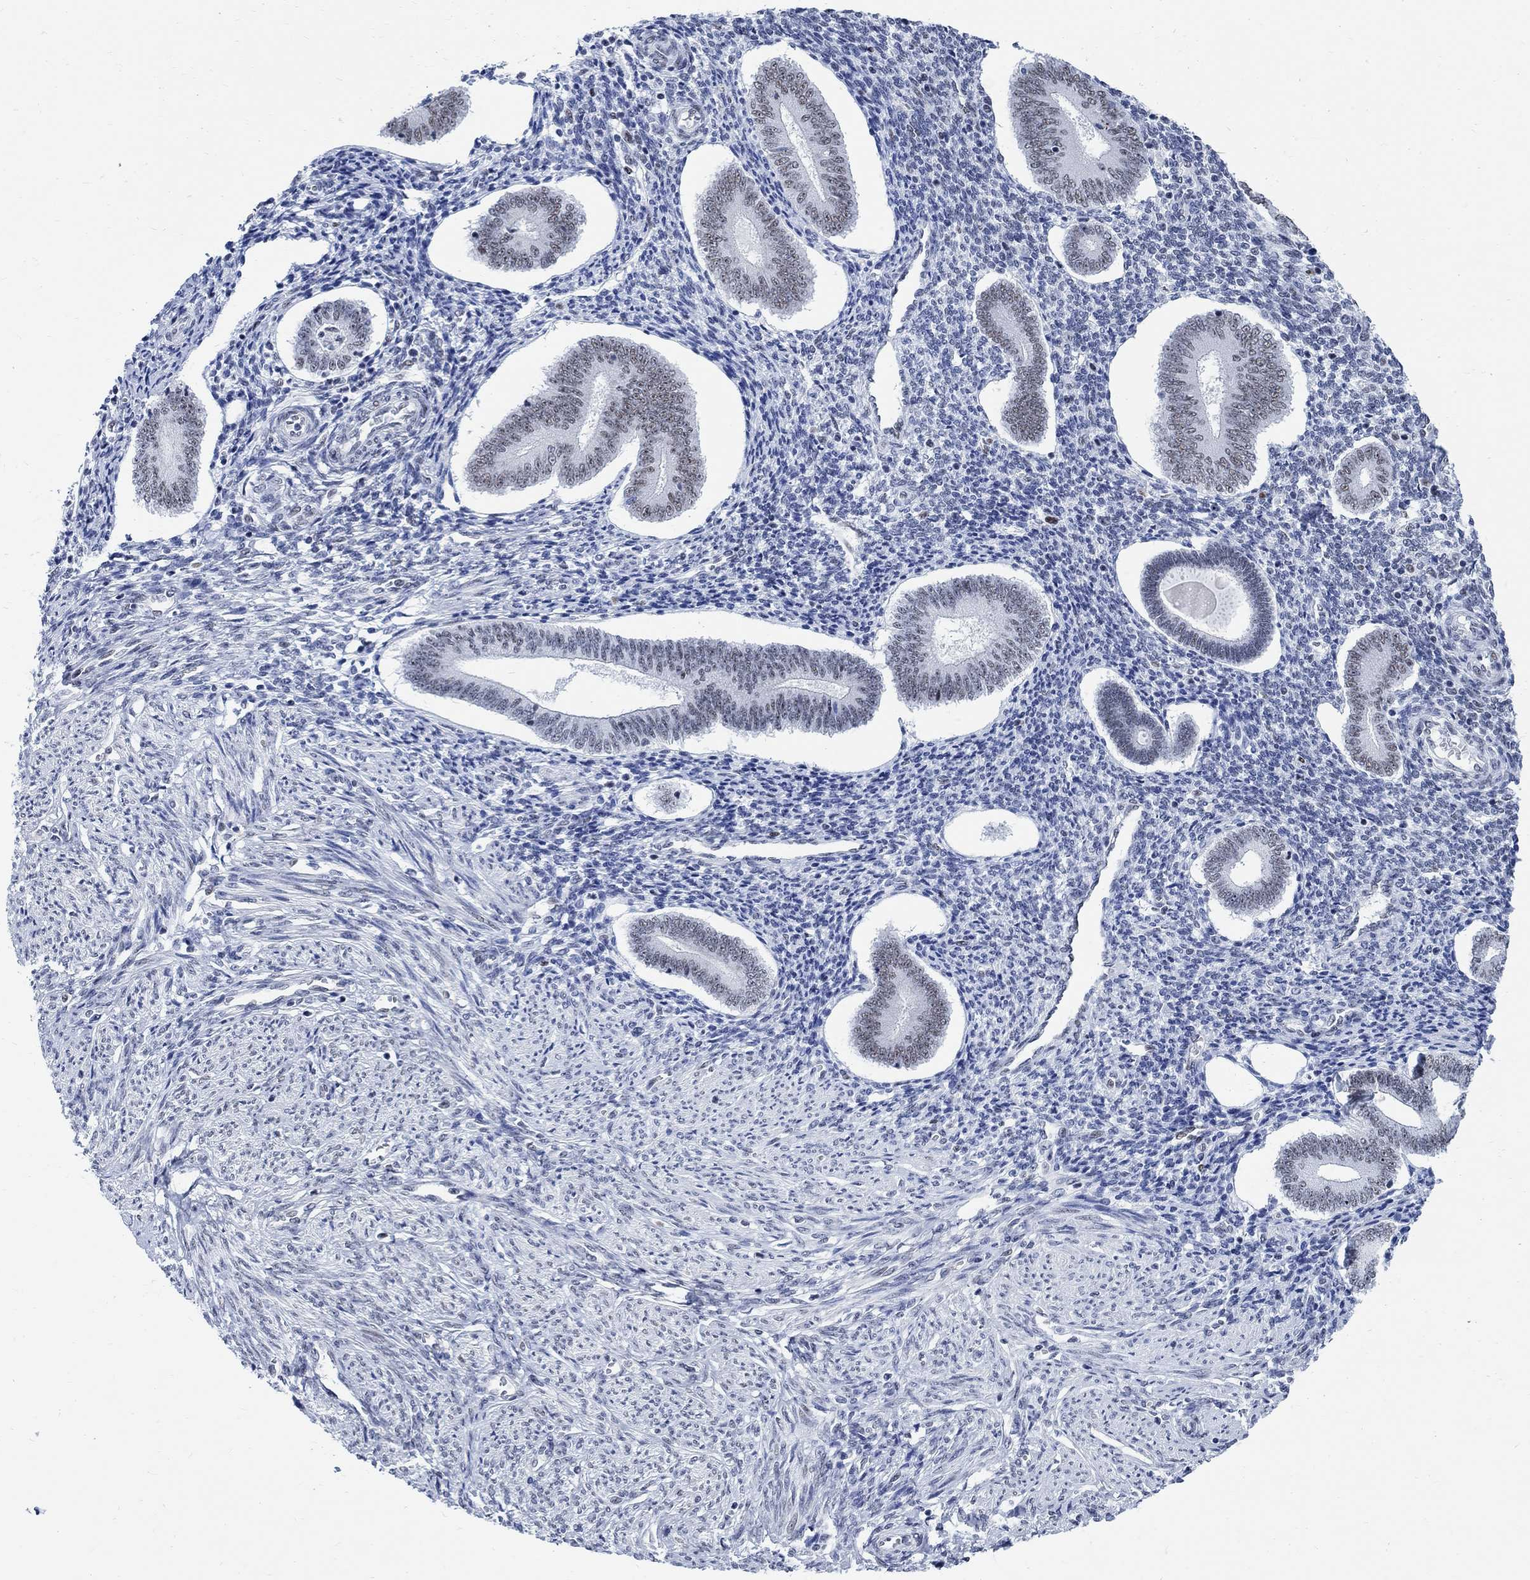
{"staining": {"intensity": "negative", "quantity": "none", "location": "none"}, "tissue": "endometrium", "cell_type": "Cells in endometrial stroma", "image_type": "normal", "snomed": [{"axis": "morphology", "description": "Normal tissue, NOS"}, {"axis": "topography", "description": "Endometrium"}], "caption": "Endometrium stained for a protein using IHC exhibits no positivity cells in endometrial stroma.", "gene": "DLK1", "patient": {"sex": "female", "age": 40}}